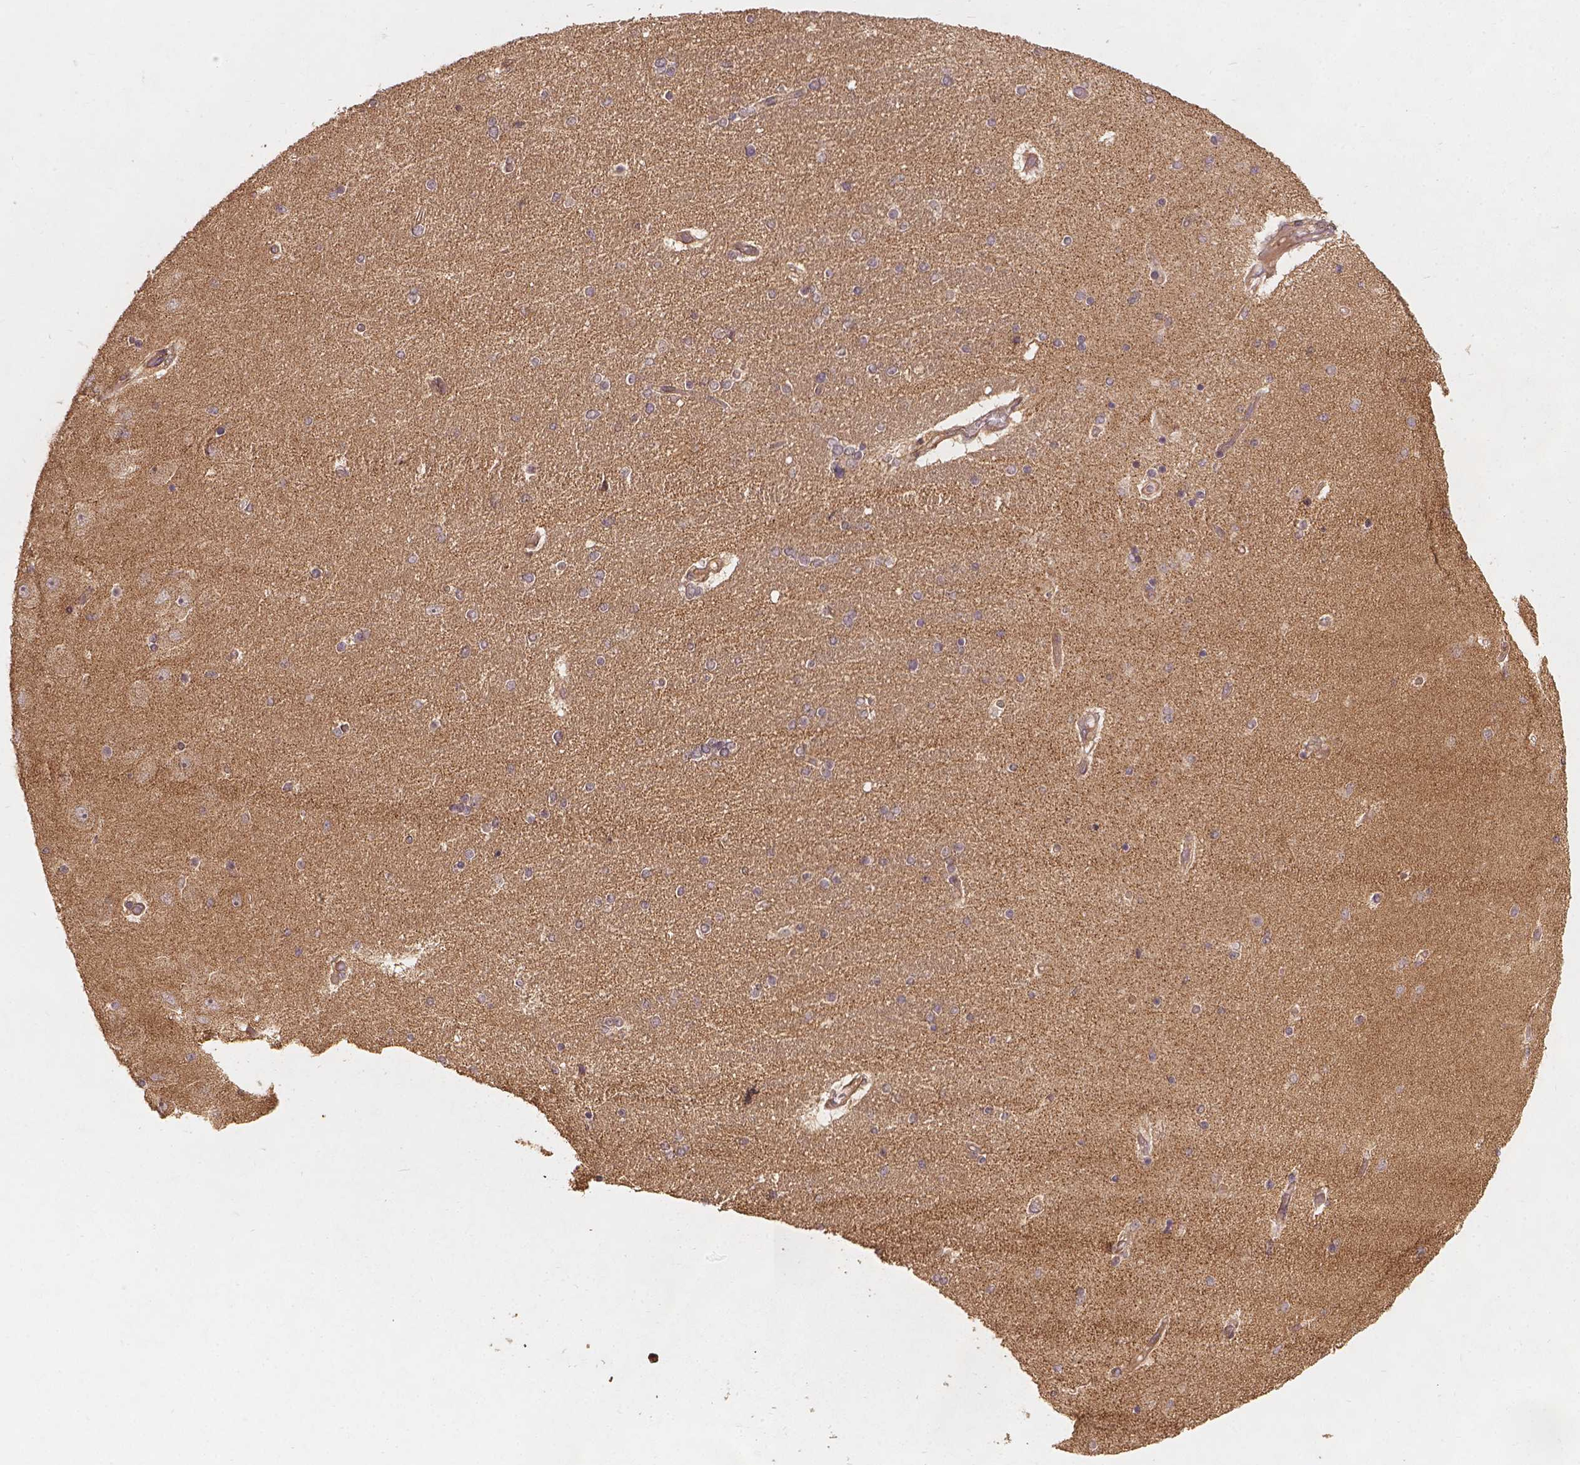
{"staining": {"intensity": "weak", "quantity": "25%-75%", "location": "cytoplasmic/membranous"}, "tissue": "hippocampus", "cell_type": "Glial cells", "image_type": "normal", "snomed": [{"axis": "morphology", "description": "Normal tissue, NOS"}, {"axis": "topography", "description": "Hippocampus"}], "caption": "IHC (DAB) staining of unremarkable human hippocampus shows weak cytoplasmic/membranous protein positivity in about 25%-75% of glial cells. (DAB IHC with brightfield microscopy, high magnification).", "gene": "XPR1", "patient": {"sex": "female", "age": 54}}